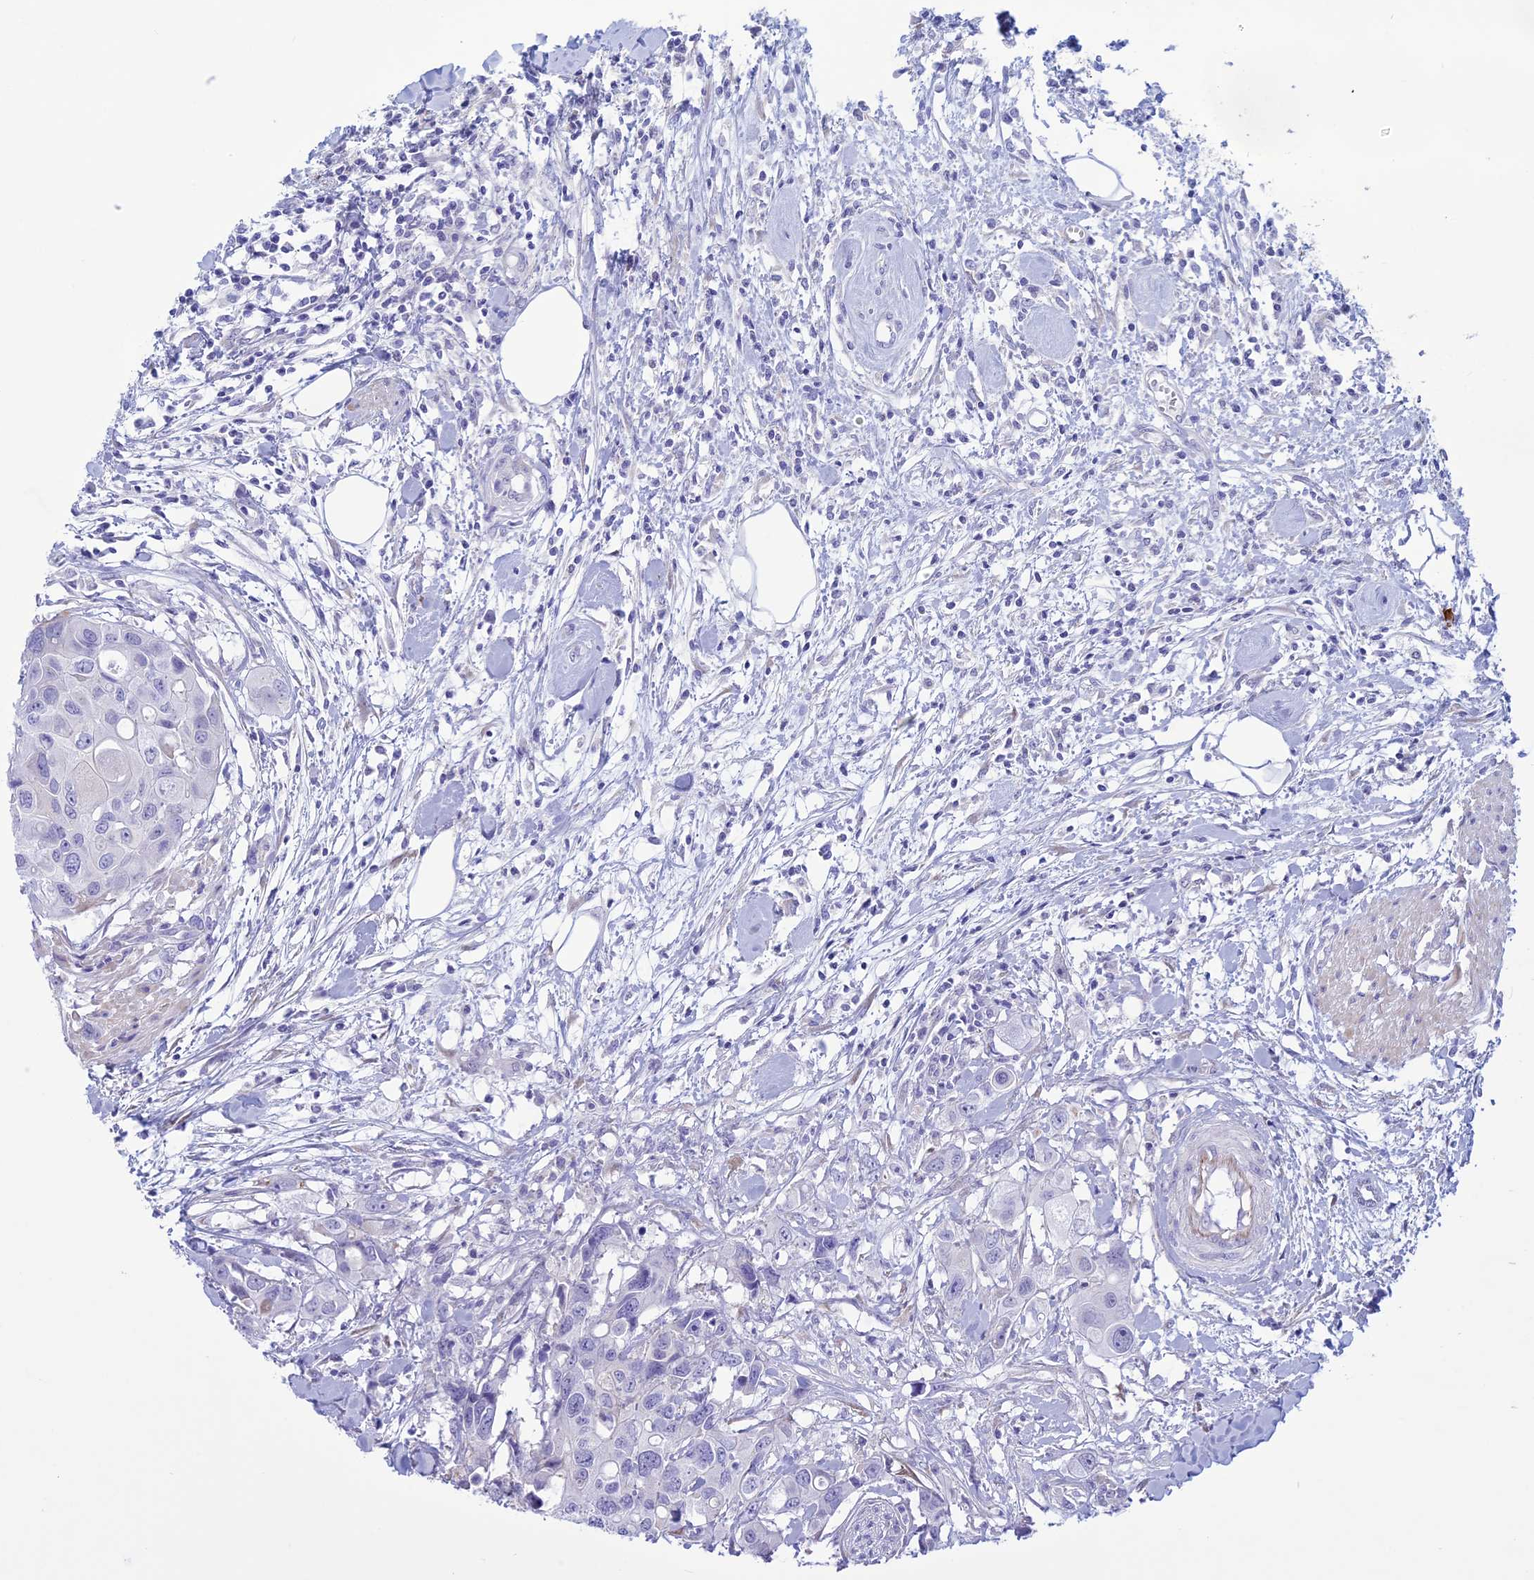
{"staining": {"intensity": "negative", "quantity": "none", "location": "none"}, "tissue": "colorectal cancer", "cell_type": "Tumor cells", "image_type": "cancer", "snomed": [{"axis": "morphology", "description": "Adenocarcinoma, NOS"}, {"axis": "topography", "description": "Colon"}], "caption": "Immunohistochemistry of colorectal cancer (adenocarcinoma) shows no positivity in tumor cells.", "gene": "SPHKAP", "patient": {"sex": "male", "age": 77}}